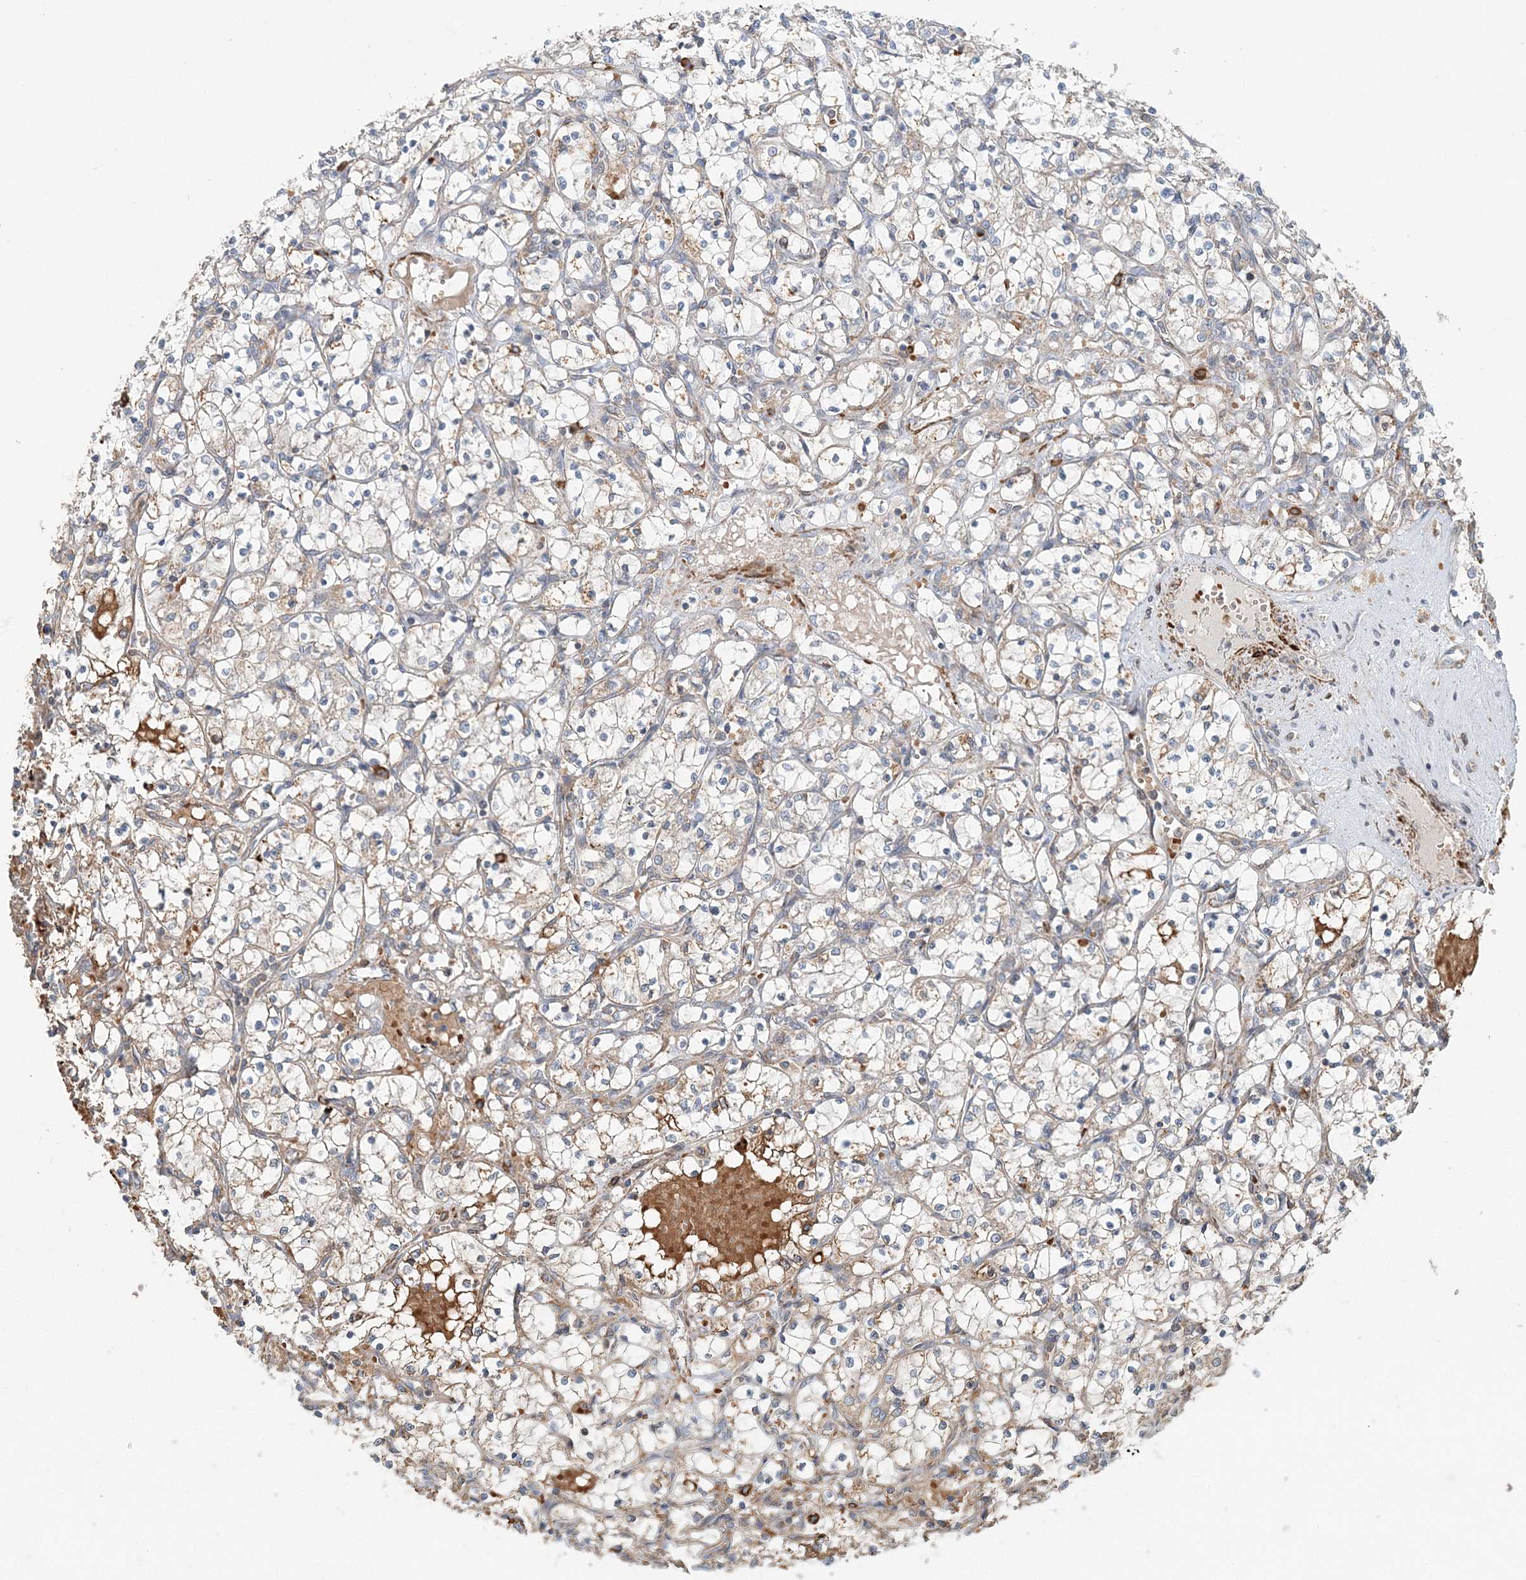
{"staining": {"intensity": "weak", "quantity": "<25%", "location": "cytoplasmic/membranous"}, "tissue": "renal cancer", "cell_type": "Tumor cells", "image_type": "cancer", "snomed": [{"axis": "morphology", "description": "Adenocarcinoma, NOS"}, {"axis": "topography", "description": "Kidney"}], "caption": "The photomicrograph exhibits no significant expression in tumor cells of renal adenocarcinoma. The staining is performed using DAB brown chromogen with nuclei counter-stained in using hematoxylin.", "gene": "TTI1", "patient": {"sex": "female", "age": 69}}